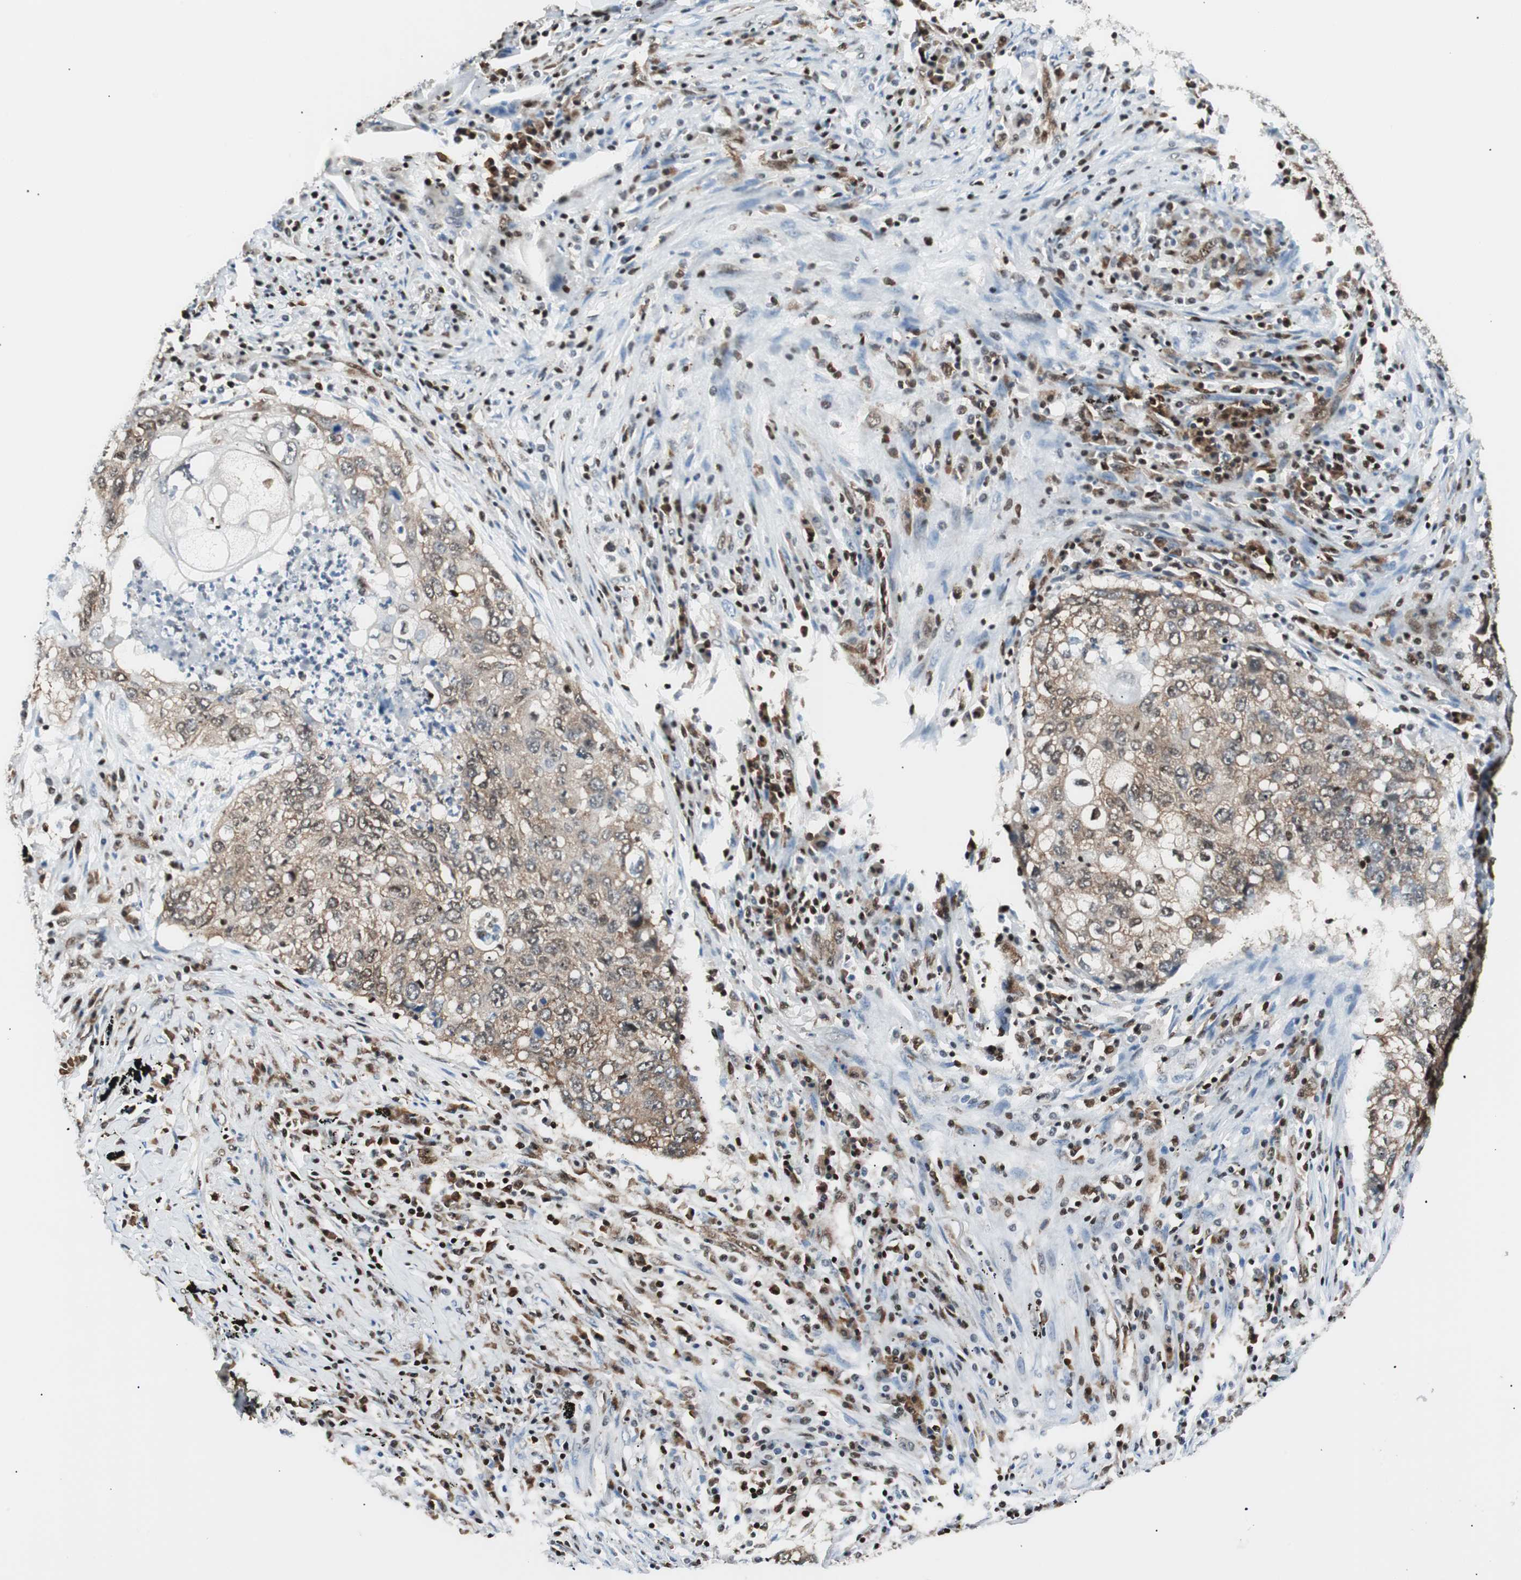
{"staining": {"intensity": "weak", "quantity": ">75%", "location": "cytoplasmic/membranous"}, "tissue": "lung cancer", "cell_type": "Tumor cells", "image_type": "cancer", "snomed": [{"axis": "morphology", "description": "Squamous cell carcinoma, NOS"}, {"axis": "topography", "description": "Lung"}], "caption": "Human lung cancer stained with a brown dye demonstrates weak cytoplasmic/membranous positive expression in approximately >75% of tumor cells.", "gene": "EWSR1", "patient": {"sex": "female", "age": 63}}